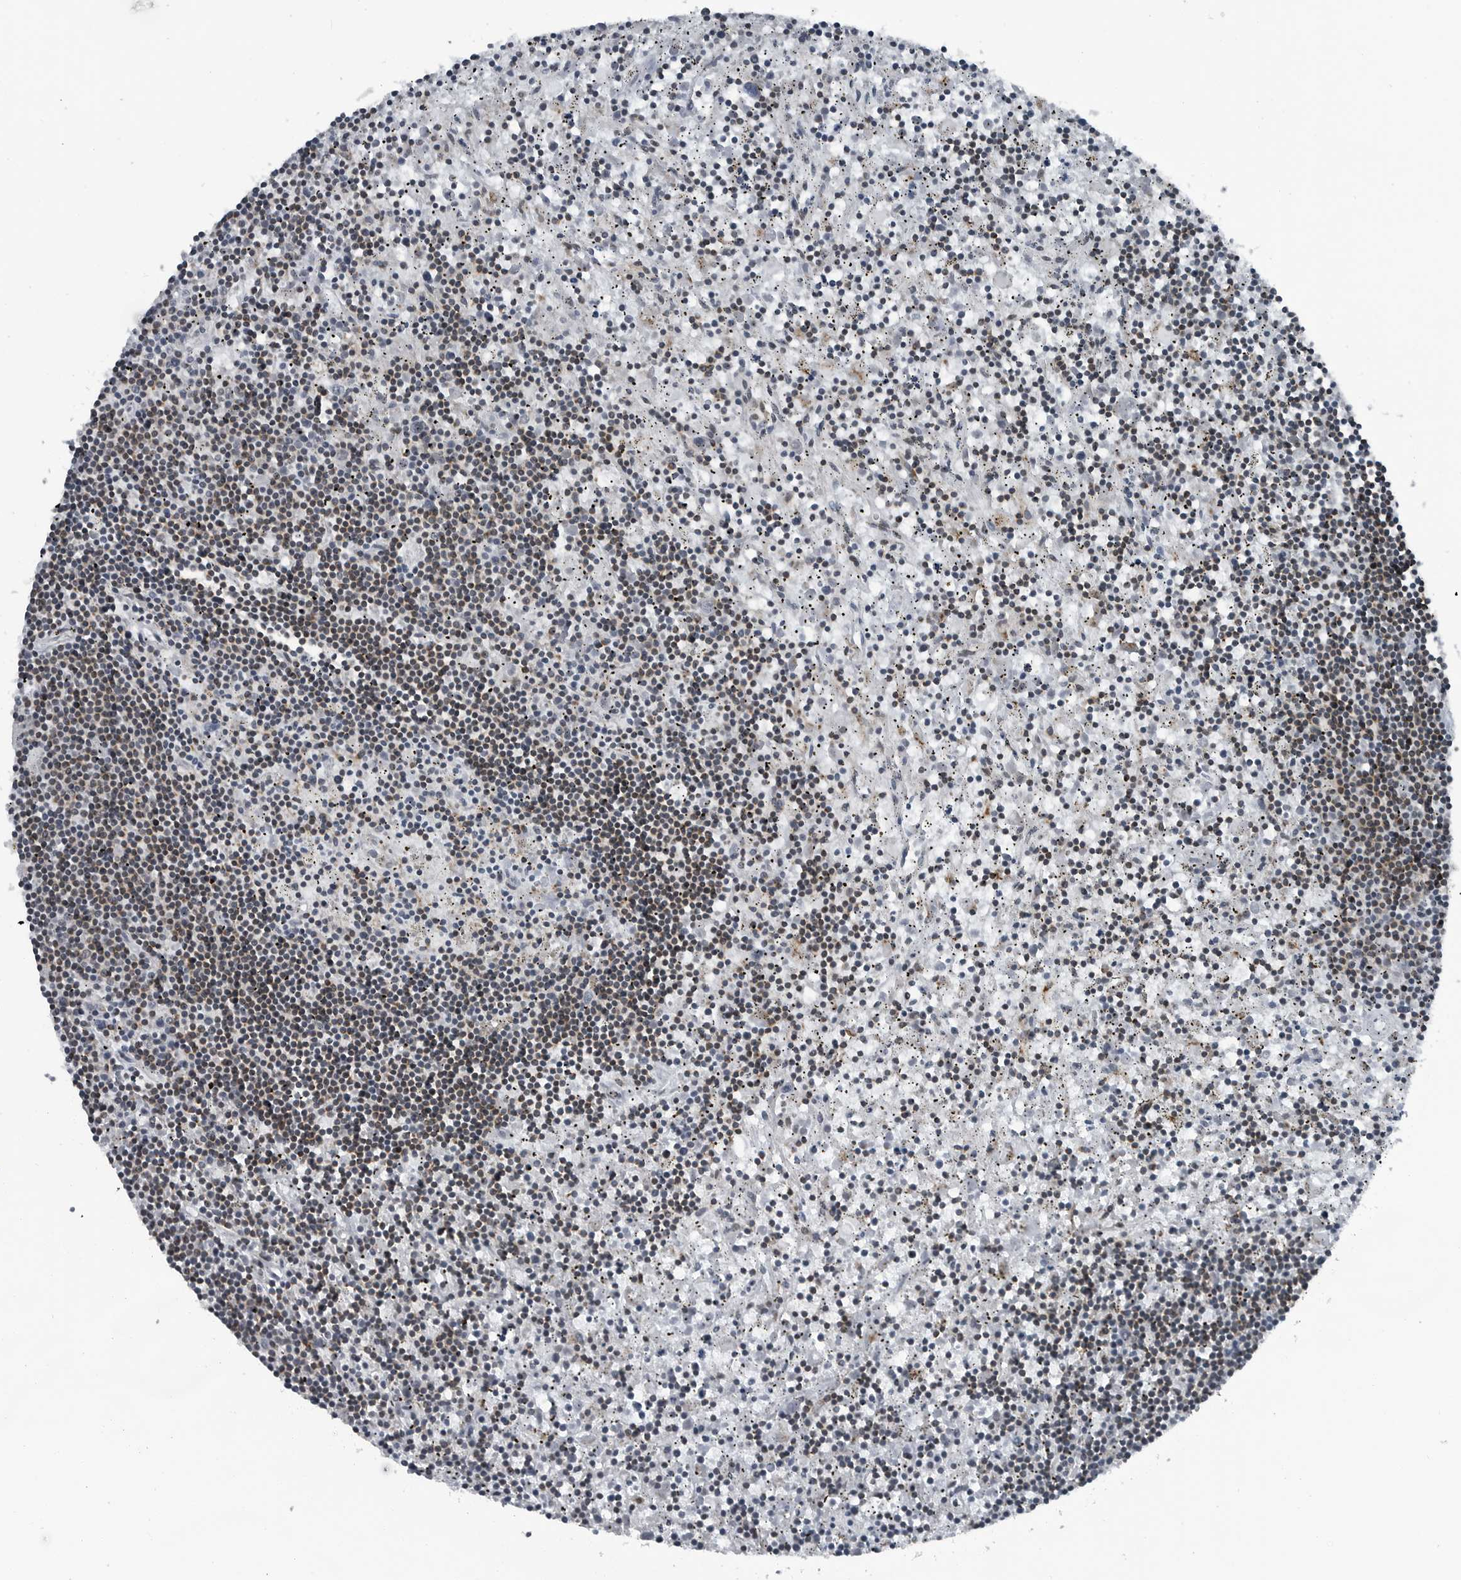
{"staining": {"intensity": "weak", "quantity": "25%-75%", "location": "cytoplasmic/membranous"}, "tissue": "lymphoma", "cell_type": "Tumor cells", "image_type": "cancer", "snomed": [{"axis": "morphology", "description": "Malignant lymphoma, non-Hodgkin's type, Low grade"}, {"axis": "topography", "description": "Spleen"}], "caption": "Weak cytoplasmic/membranous protein expression is present in approximately 25%-75% of tumor cells in lymphoma. (brown staining indicates protein expression, while blue staining denotes nuclei).", "gene": "GAK", "patient": {"sex": "male", "age": 76}}